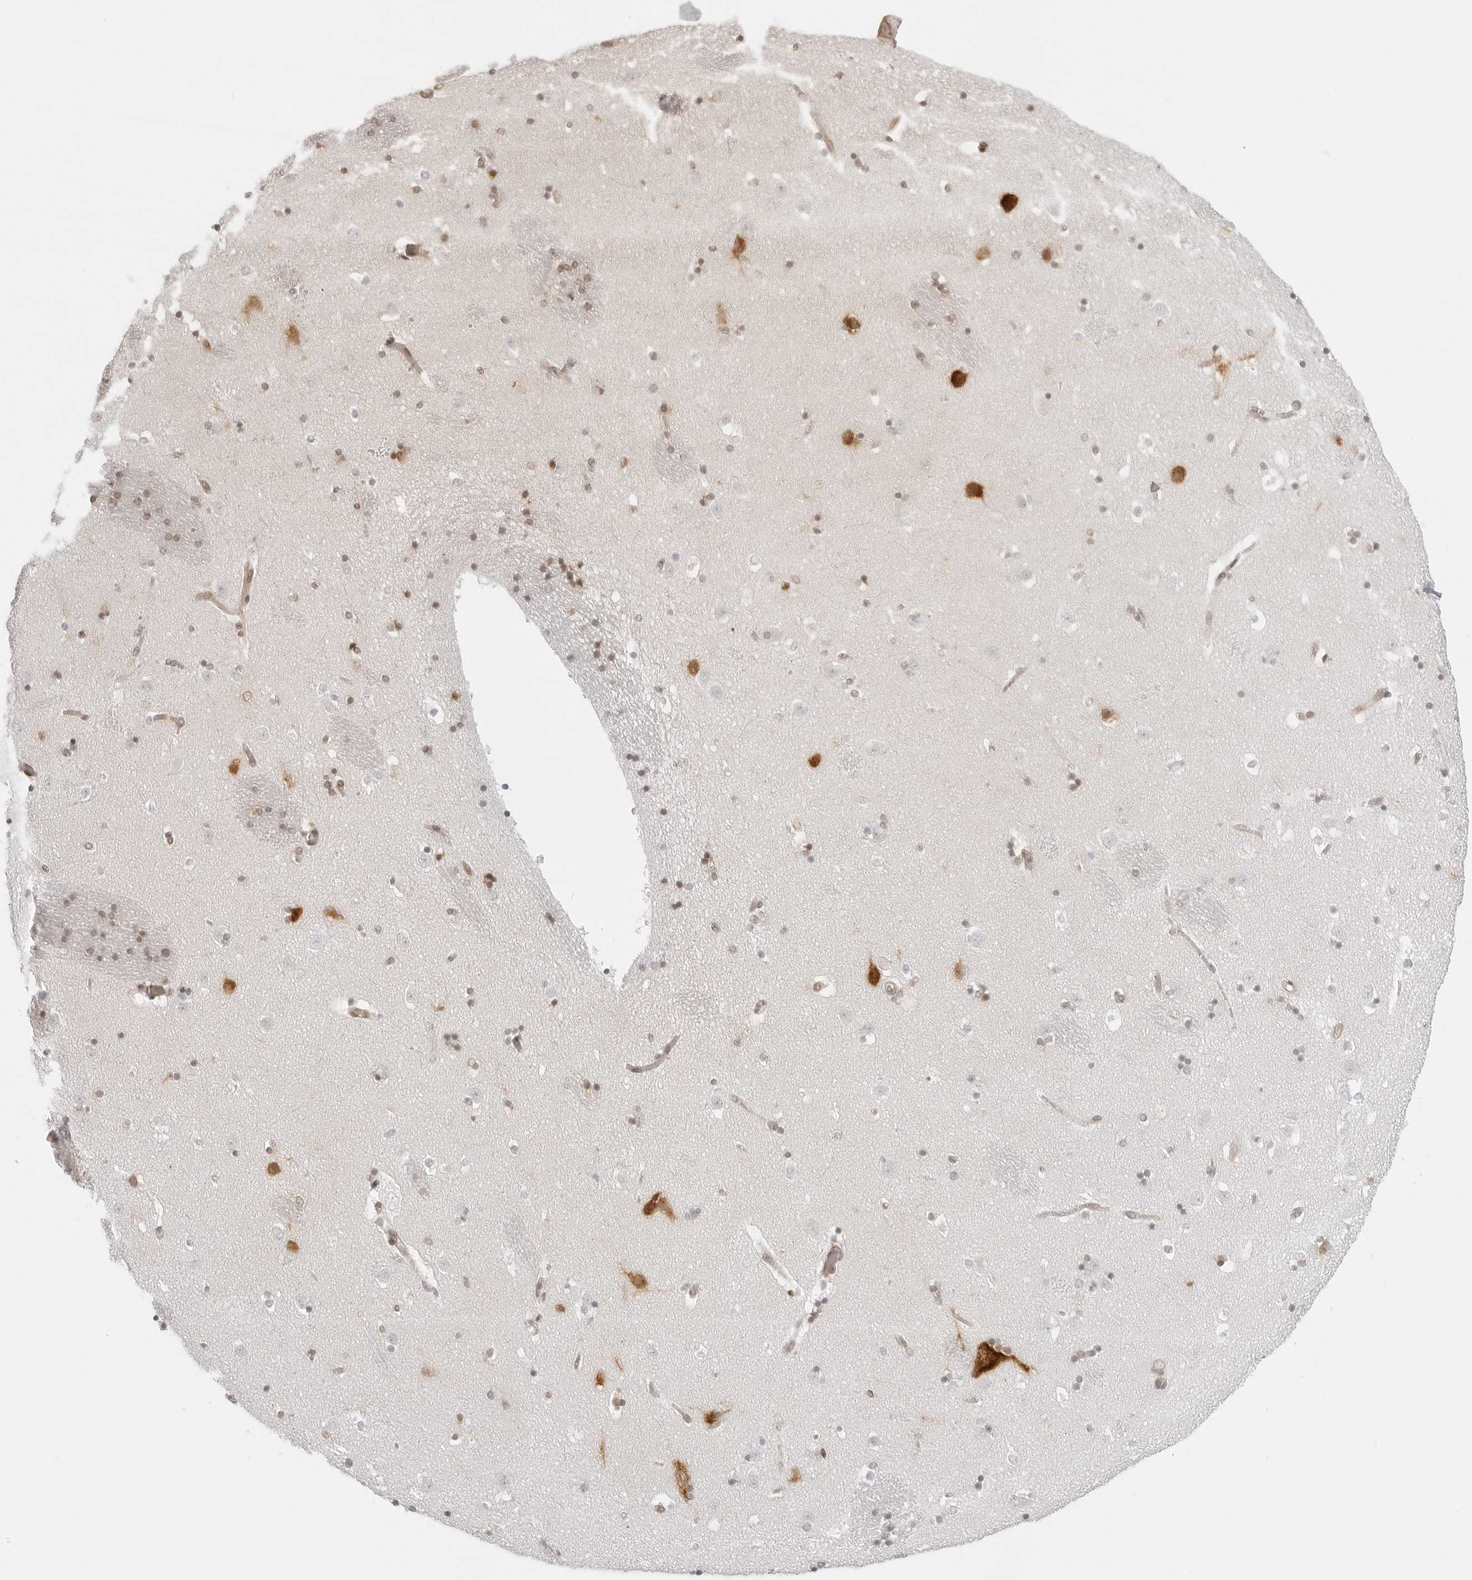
{"staining": {"intensity": "moderate", "quantity": "<25%", "location": "nuclear"}, "tissue": "caudate", "cell_type": "Glial cells", "image_type": "normal", "snomed": [{"axis": "morphology", "description": "Normal tissue, NOS"}, {"axis": "topography", "description": "Lateral ventricle wall"}], "caption": "This is a histology image of immunohistochemistry (IHC) staining of unremarkable caudate, which shows moderate positivity in the nuclear of glial cells.", "gene": "EIF4G1", "patient": {"sex": "male", "age": 45}}